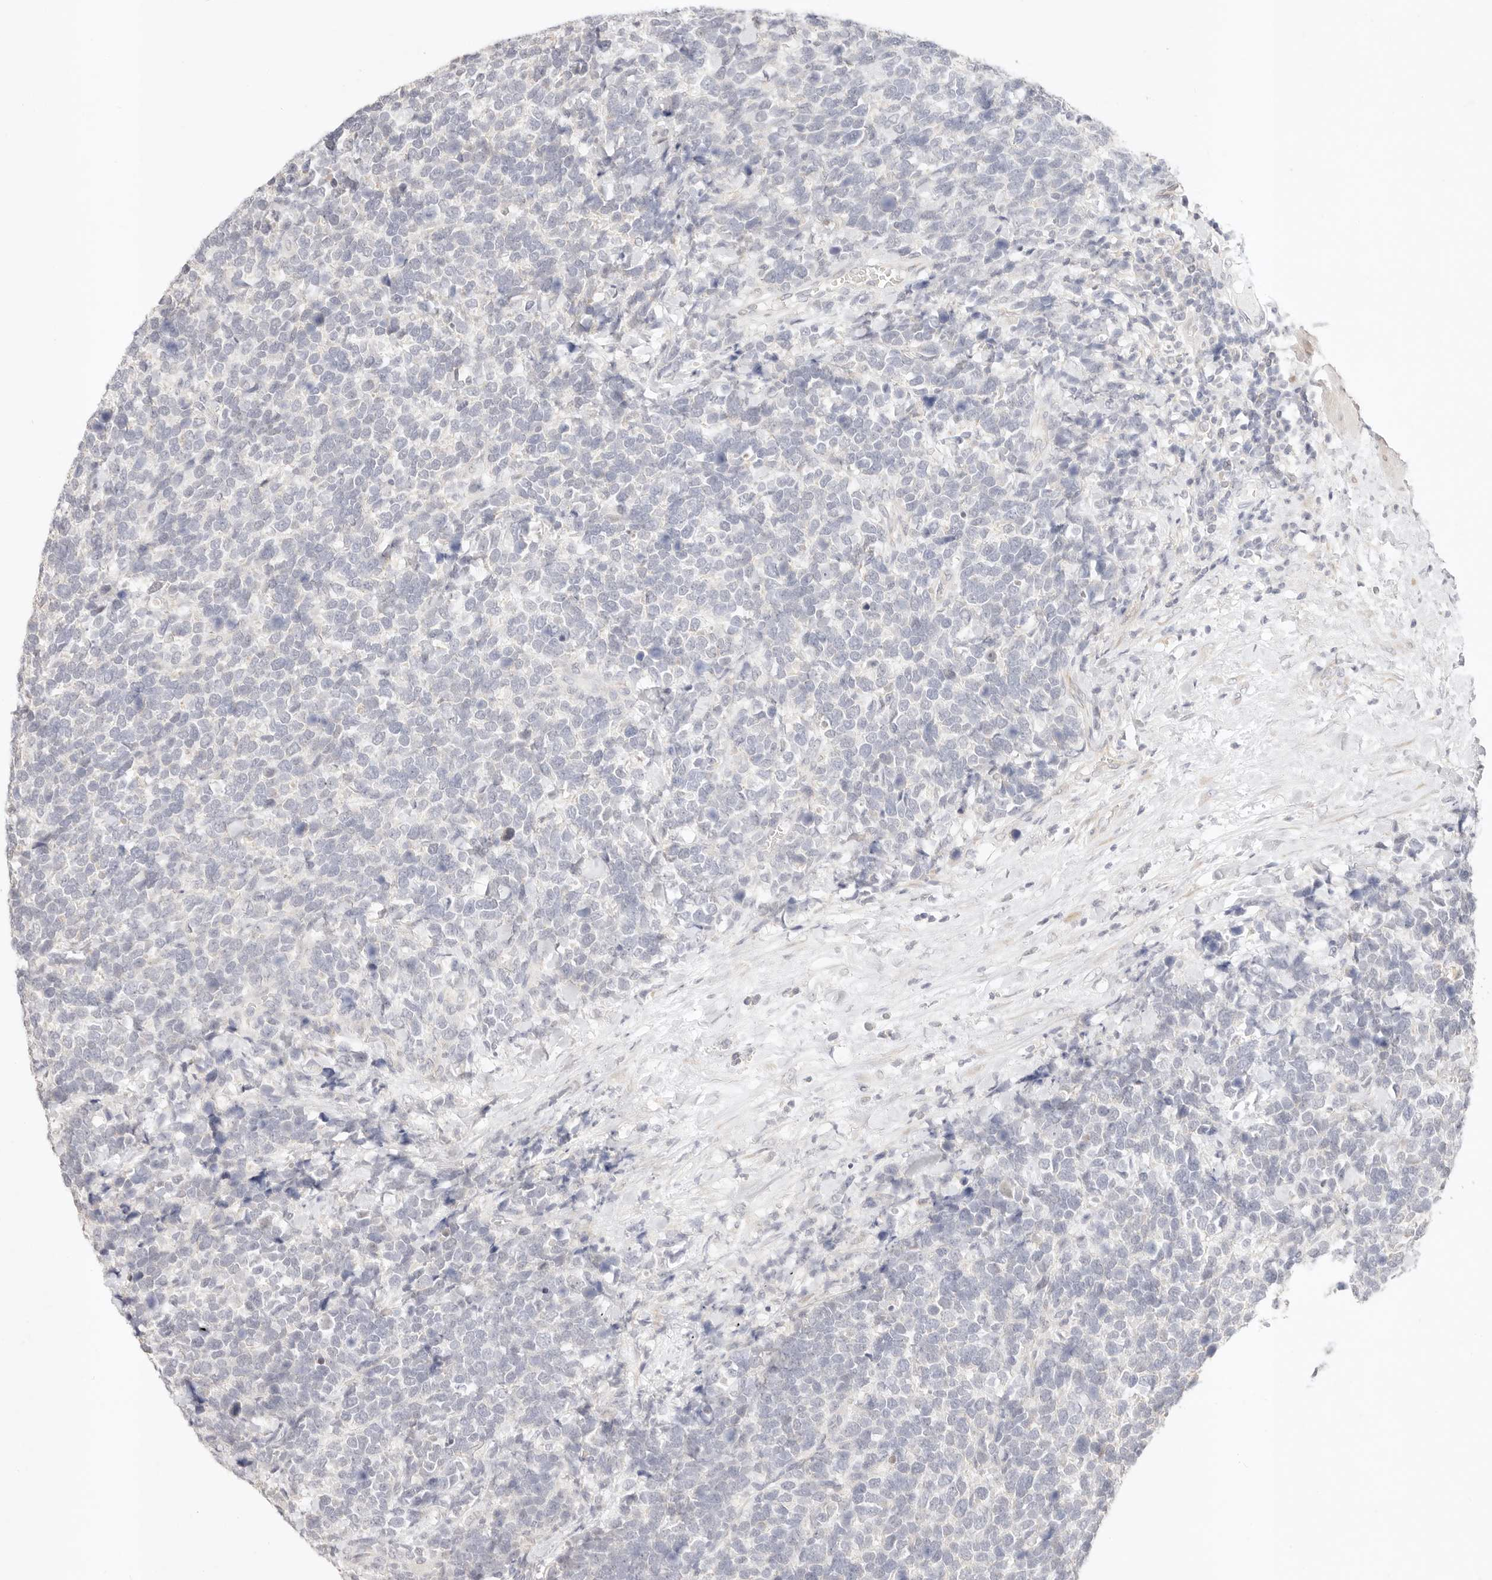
{"staining": {"intensity": "negative", "quantity": "none", "location": "none"}, "tissue": "urothelial cancer", "cell_type": "Tumor cells", "image_type": "cancer", "snomed": [{"axis": "morphology", "description": "Urothelial carcinoma, High grade"}, {"axis": "topography", "description": "Urinary bladder"}], "caption": "Immunohistochemical staining of high-grade urothelial carcinoma demonstrates no significant positivity in tumor cells.", "gene": "GPR156", "patient": {"sex": "female", "age": 82}}